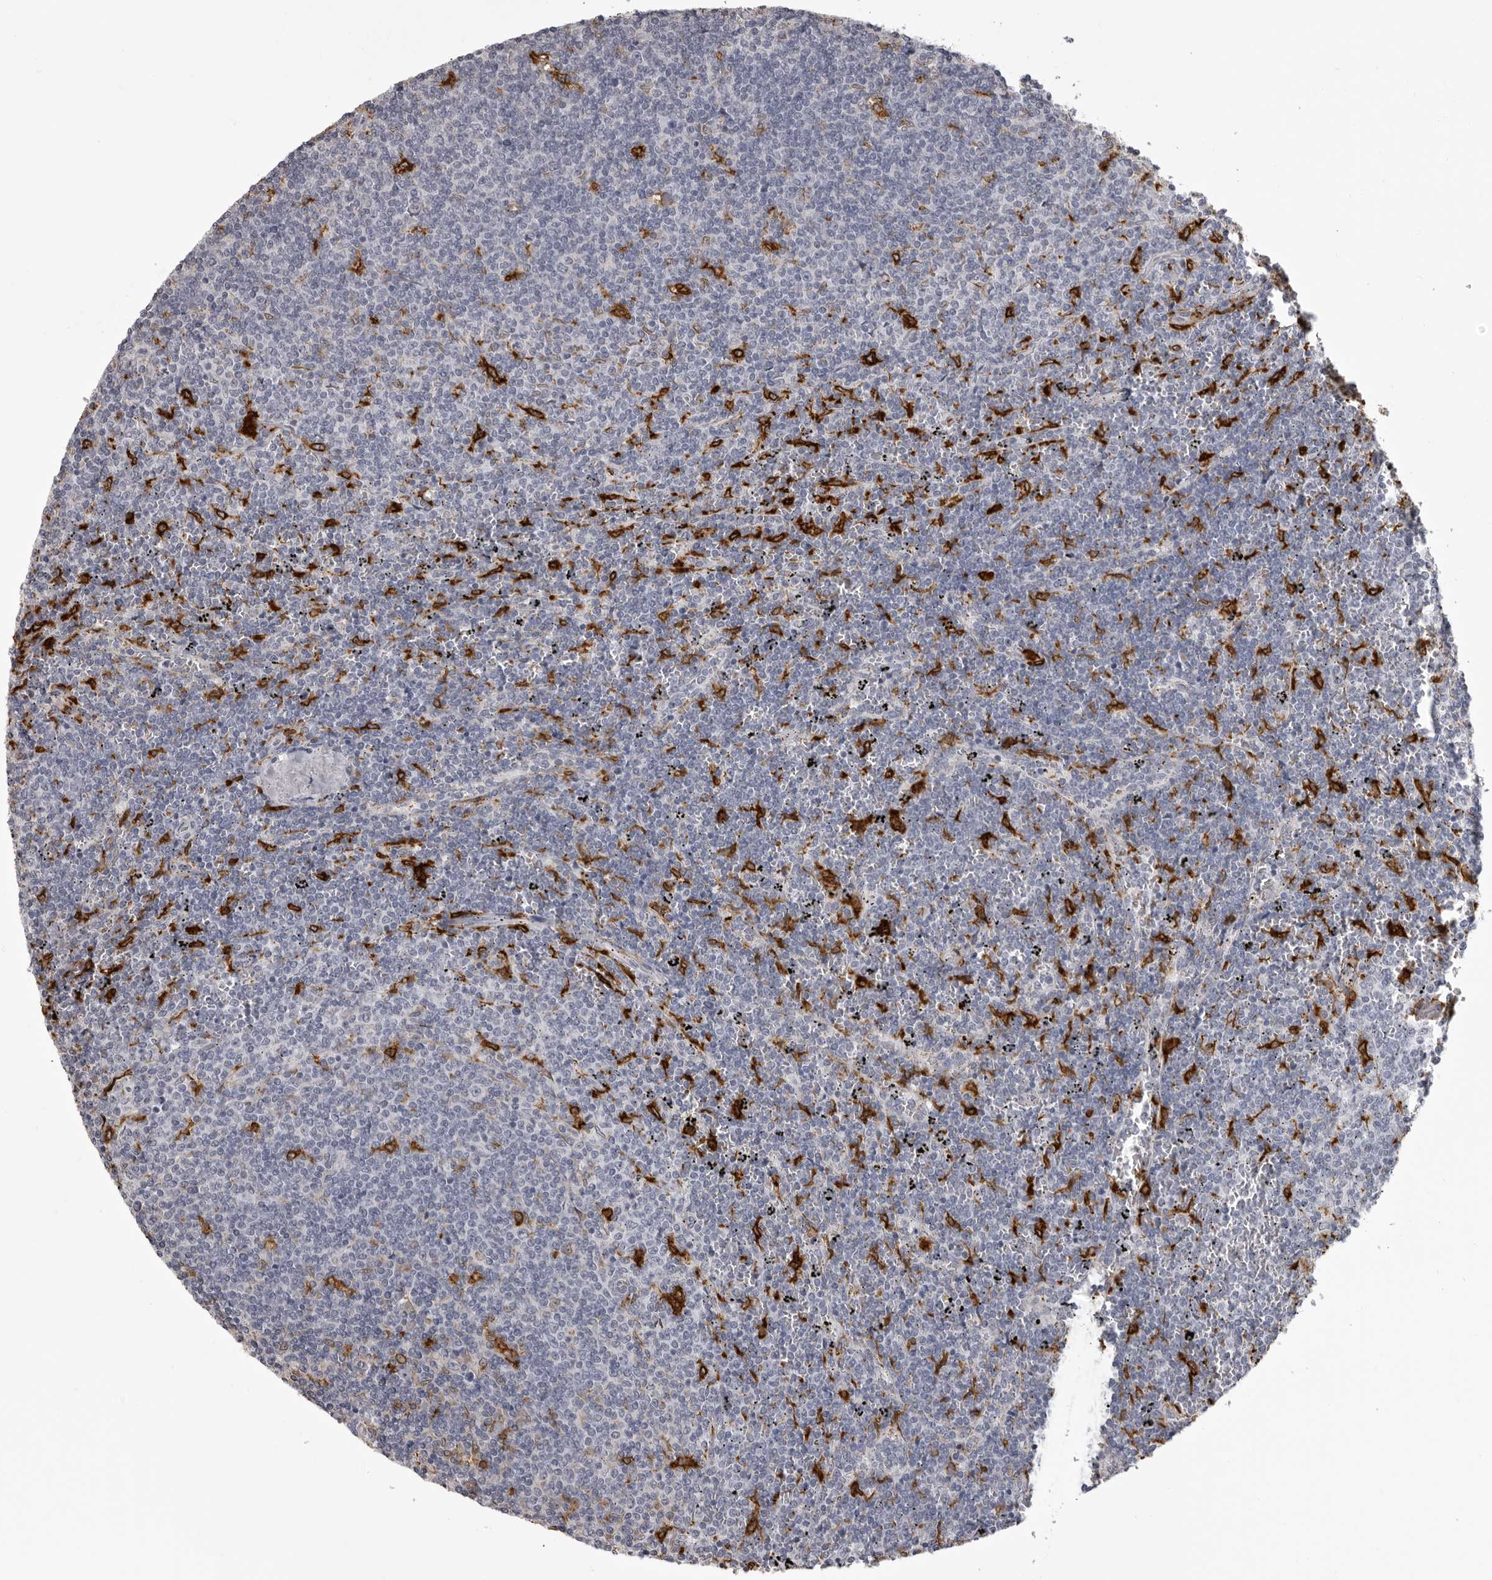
{"staining": {"intensity": "negative", "quantity": "none", "location": "none"}, "tissue": "lymphoma", "cell_type": "Tumor cells", "image_type": "cancer", "snomed": [{"axis": "morphology", "description": "Malignant lymphoma, non-Hodgkin's type, Low grade"}, {"axis": "topography", "description": "Spleen"}], "caption": "Immunohistochemical staining of human lymphoma shows no significant expression in tumor cells. Brightfield microscopy of IHC stained with DAB (3,3'-diaminobenzidine) (brown) and hematoxylin (blue), captured at high magnification.", "gene": "NCEH1", "patient": {"sex": "female", "age": 50}}